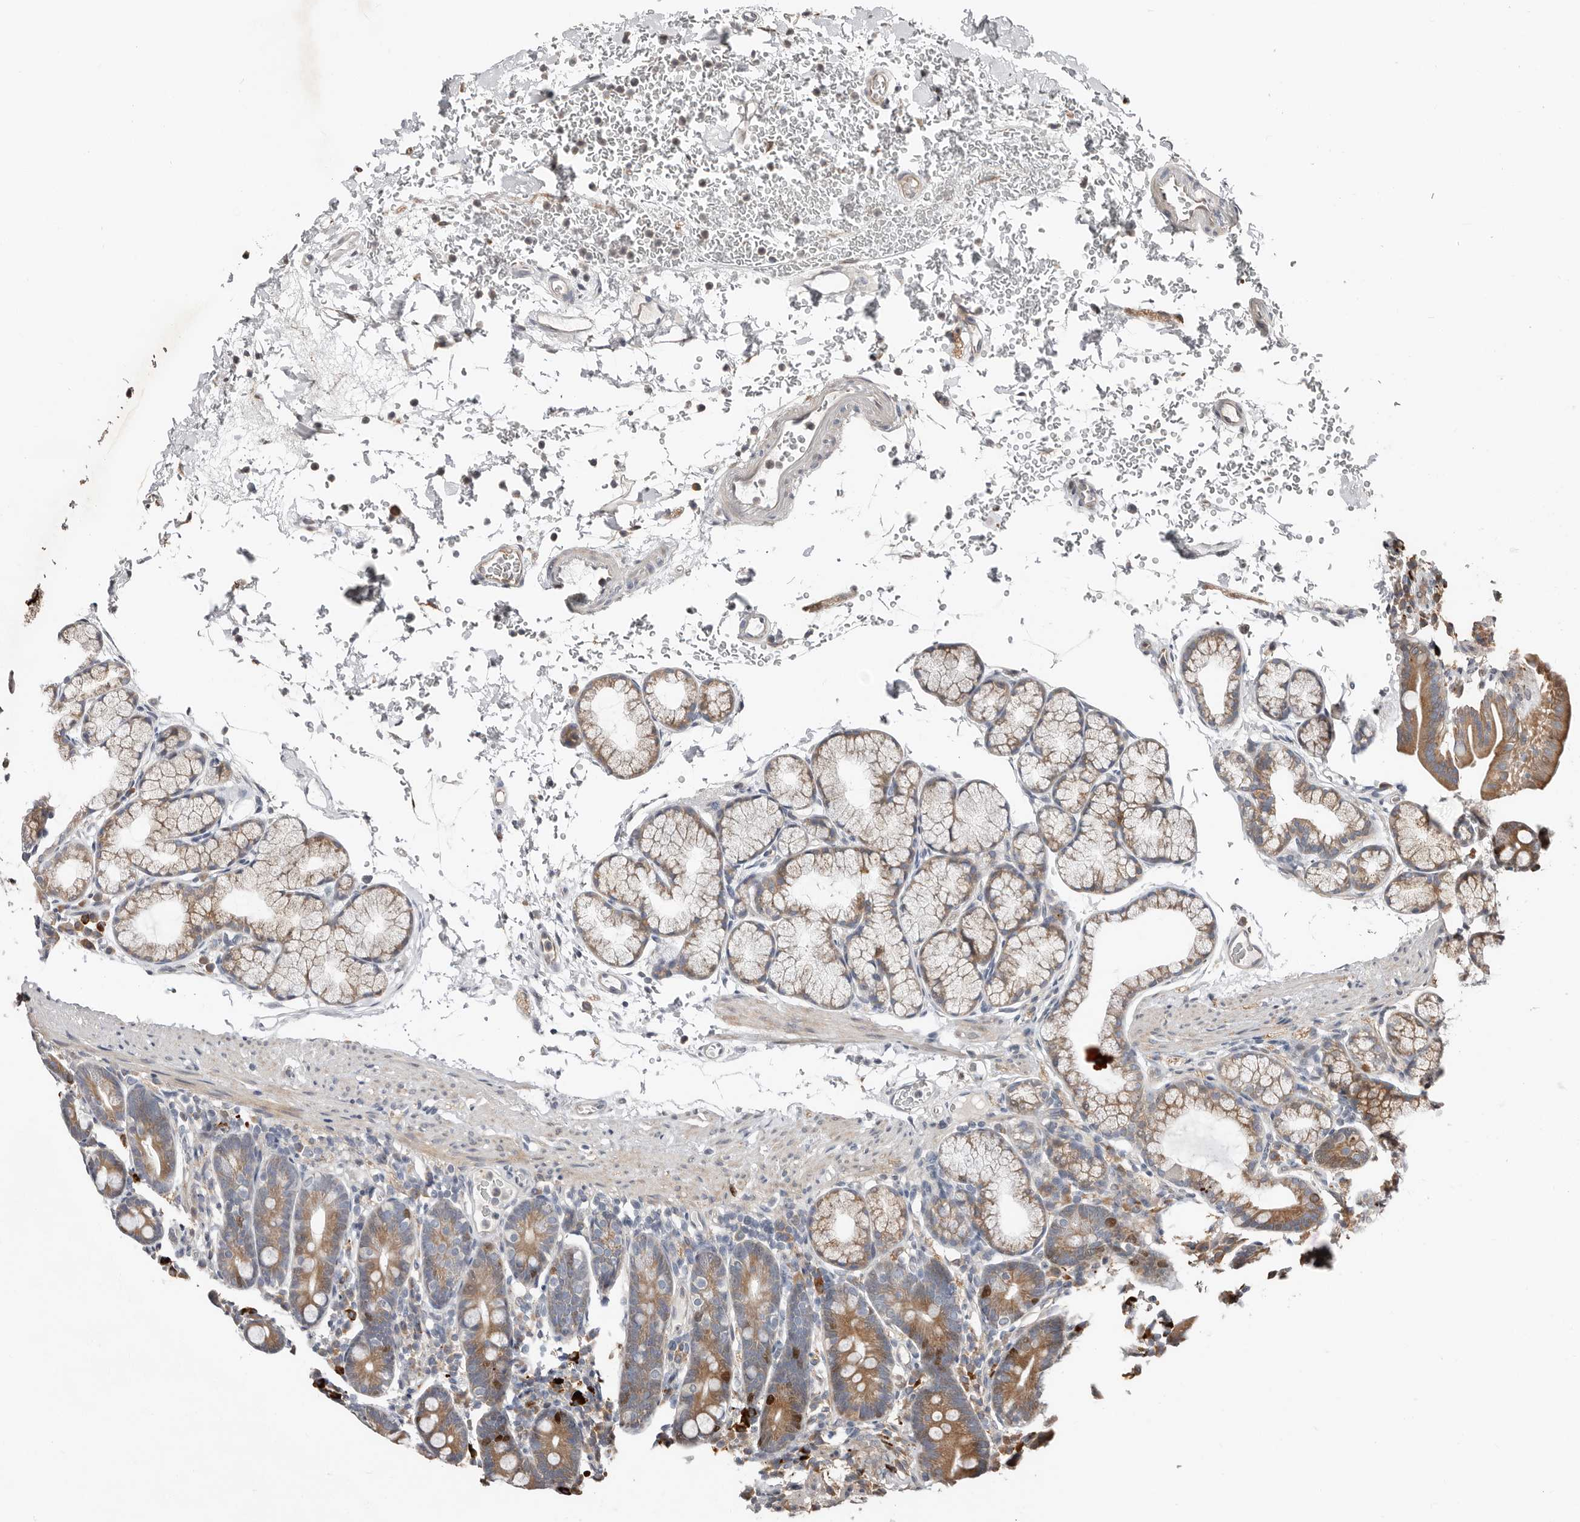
{"staining": {"intensity": "moderate", "quantity": "25%-75%", "location": "cytoplasmic/membranous"}, "tissue": "duodenum", "cell_type": "Glandular cells", "image_type": "normal", "snomed": [{"axis": "morphology", "description": "Normal tissue, NOS"}, {"axis": "topography", "description": "Duodenum"}], "caption": "DAB (3,3'-diaminobenzidine) immunohistochemical staining of benign duodenum demonstrates moderate cytoplasmic/membranous protein staining in approximately 25%-75% of glandular cells.", "gene": "SMYD4", "patient": {"sex": "male", "age": 54}}